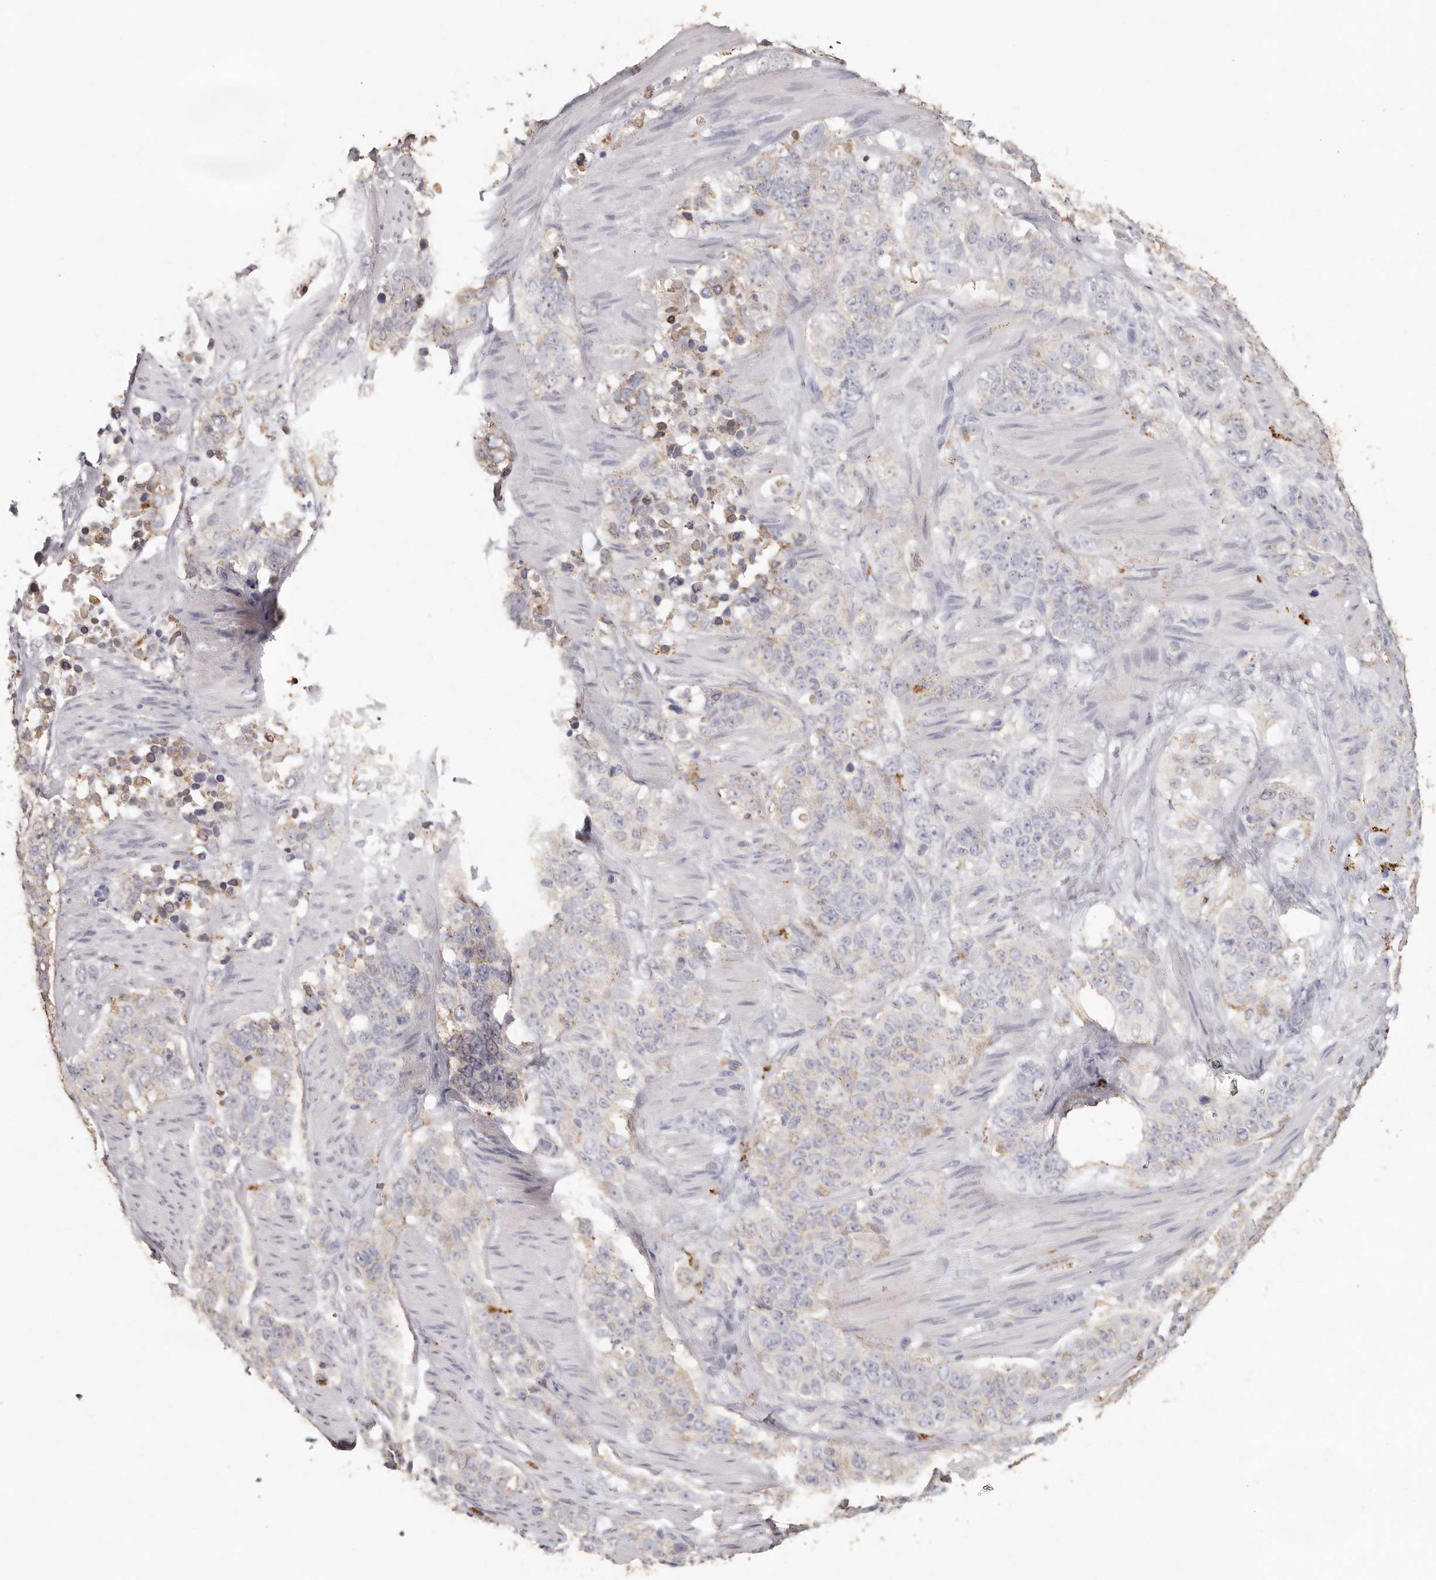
{"staining": {"intensity": "negative", "quantity": "none", "location": "none"}, "tissue": "stomach cancer", "cell_type": "Tumor cells", "image_type": "cancer", "snomed": [{"axis": "morphology", "description": "Adenocarcinoma, NOS"}, {"axis": "topography", "description": "Stomach"}], "caption": "Immunohistochemical staining of human stomach cancer displays no significant expression in tumor cells.", "gene": "FAM185A", "patient": {"sex": "male", "age": 48}}